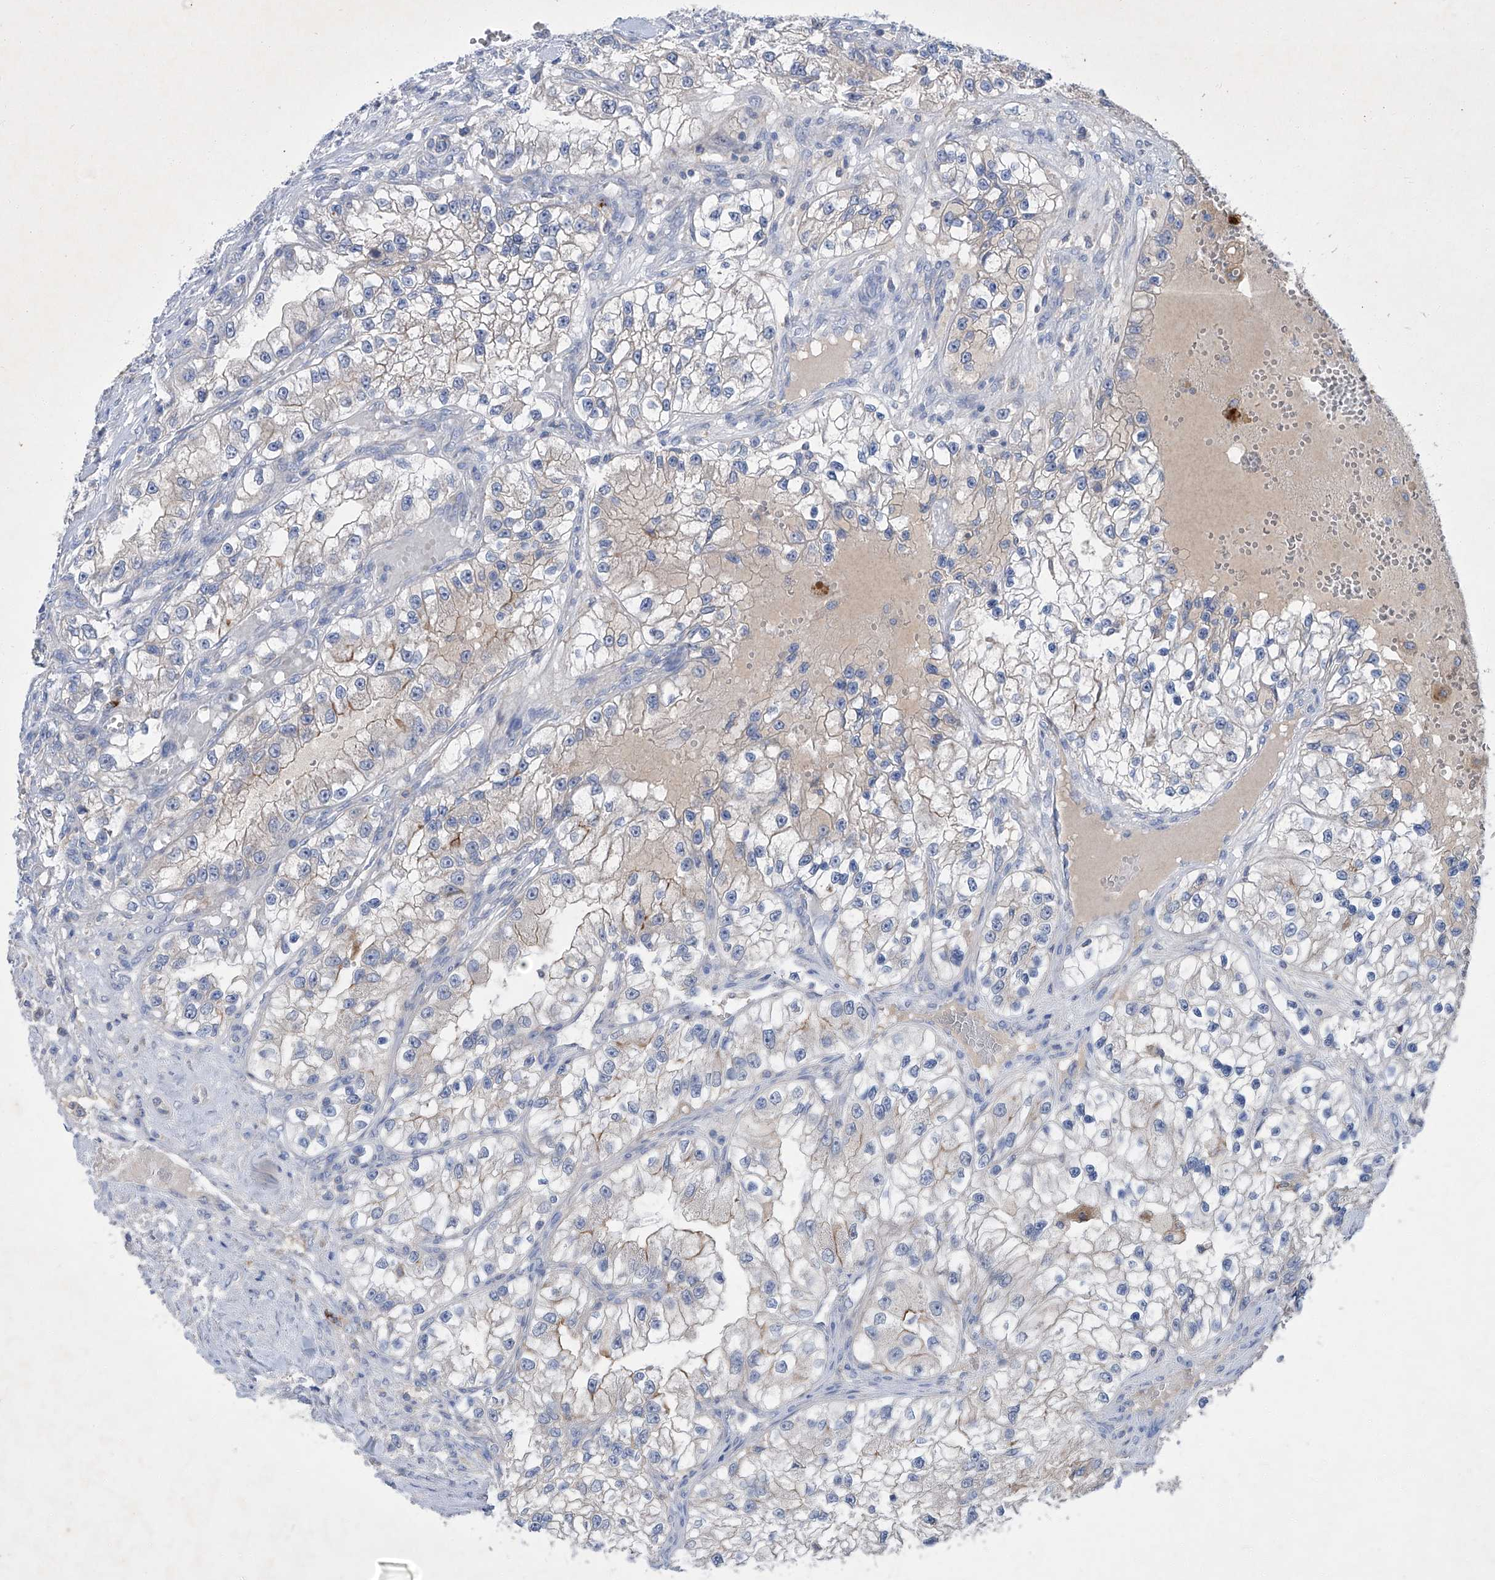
{"staining": {"intensity": "moderate", "quantity": "<25%", "location": "cytoplasmic/membranous"}, "tissue": "renal cancer", "cell_type": "Tumor cells", "image_type": "cancer", "snomed": [{"axis": "morphology", "description": "Adenocarcinoma, NOS"}, {"axis": "topography", "description": "Kidney"}], "caption": "An IHC photomicrograph of neoplastic tissue is shown. Protein staining in brown labels moderate cytoplasmic/membranous positivity in renal cancer (adenocarcinoma) within tumor cells.", "gene": "SBK2", "patient": {"sex": "female", "age": 57}}